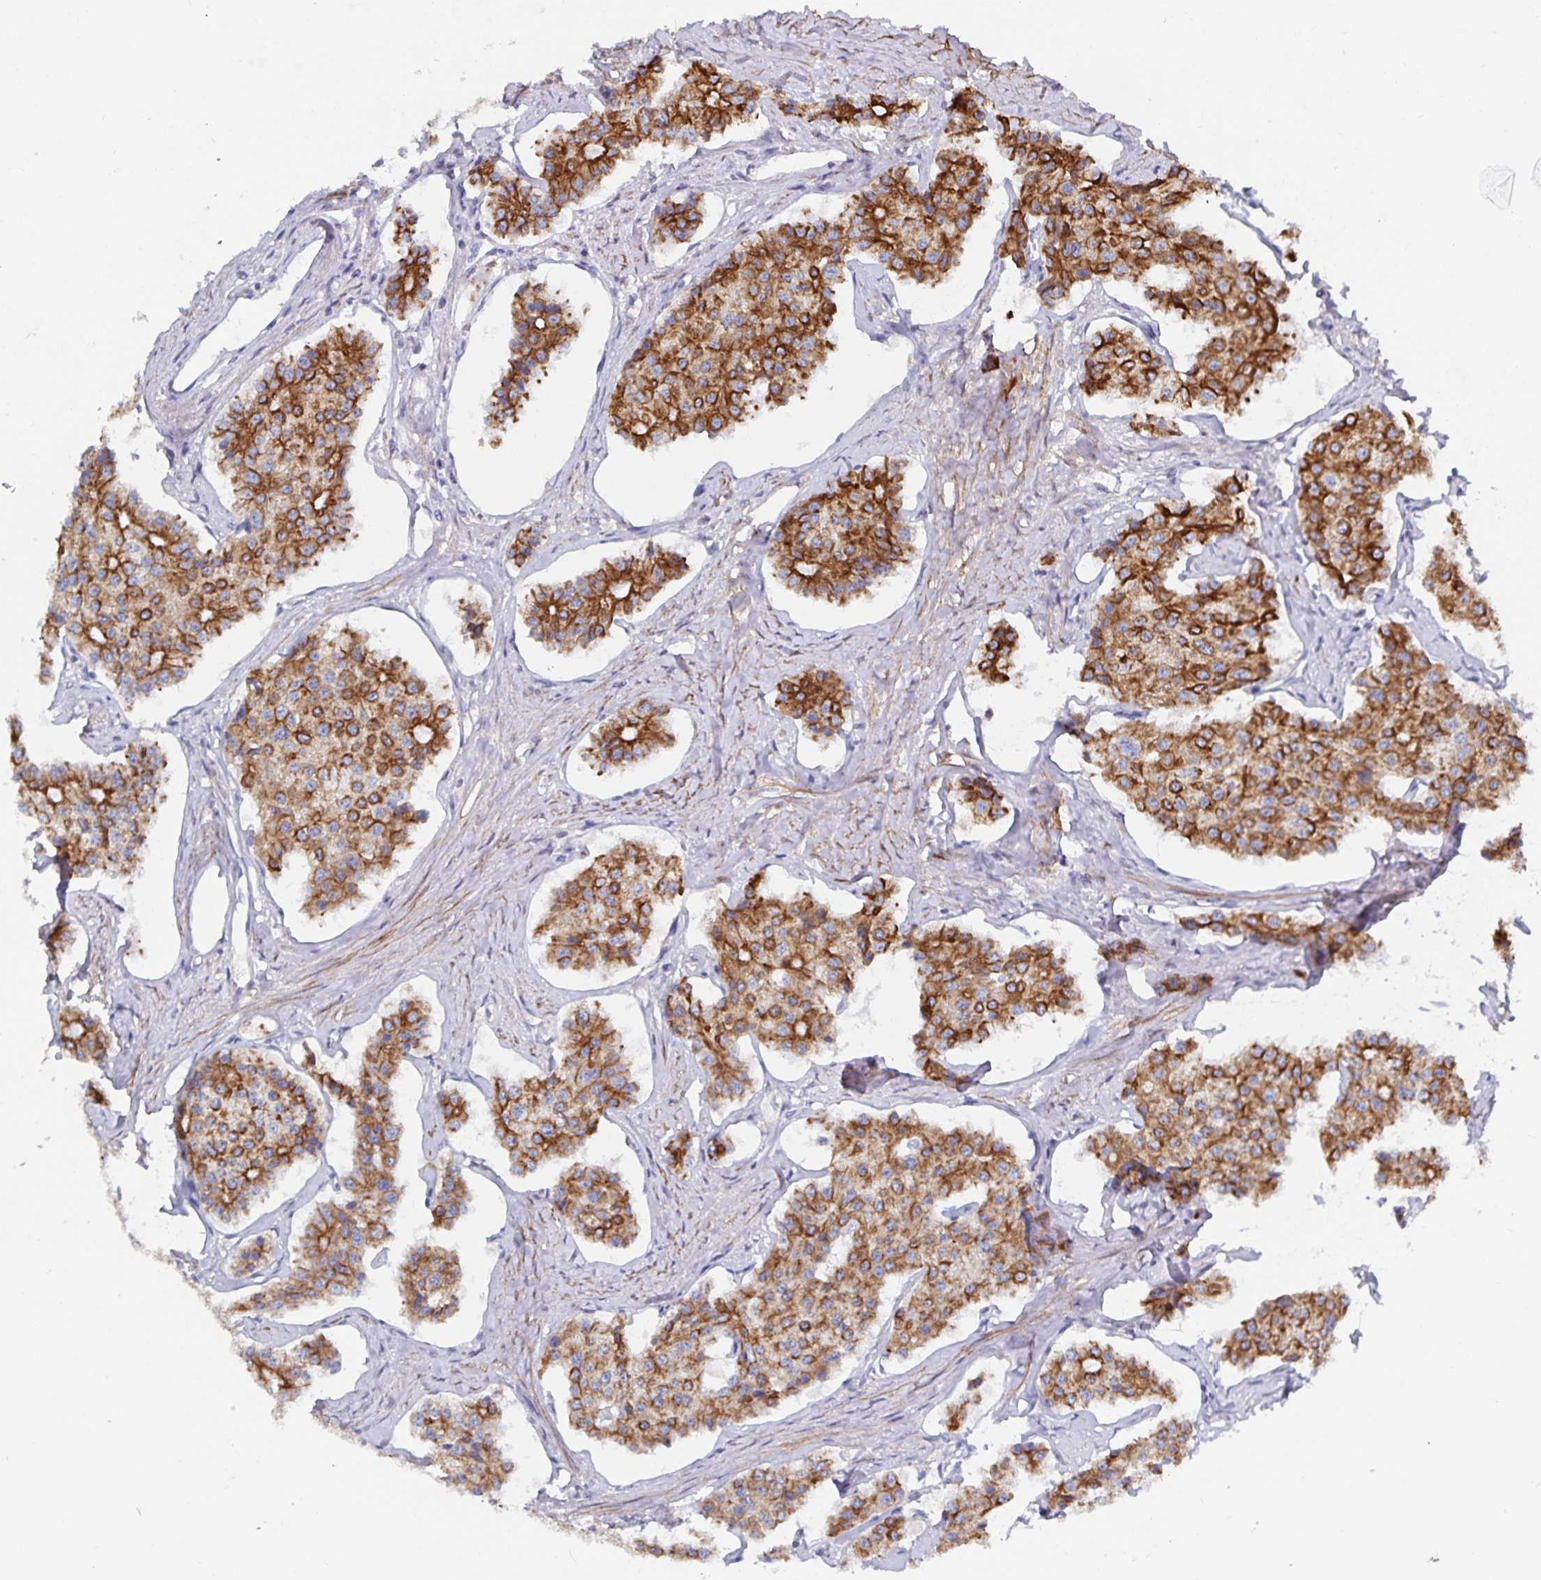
{"staining": {"intensity": "moderate", "quantity": ">75%", "location": "cytoplasmic/membranous"}, "tissue": "carcinoid", "cell_type": "Tumor cells", "image_type": "cancer", "snomed": [{"axis": "morphology", "description": "Carcinoid, malignant, NOS"}, {"axis": "topography", "description": "Small intestine"}], "caption": "Immunohistochemical staining of human carcinoid (malignant) shows medium levels of moderate cytoplasmic/membranous protein expression in approximately >75% of tumor cells.", "gene": "ZIK1", "patient": {"sex": "female", "age": 65}}